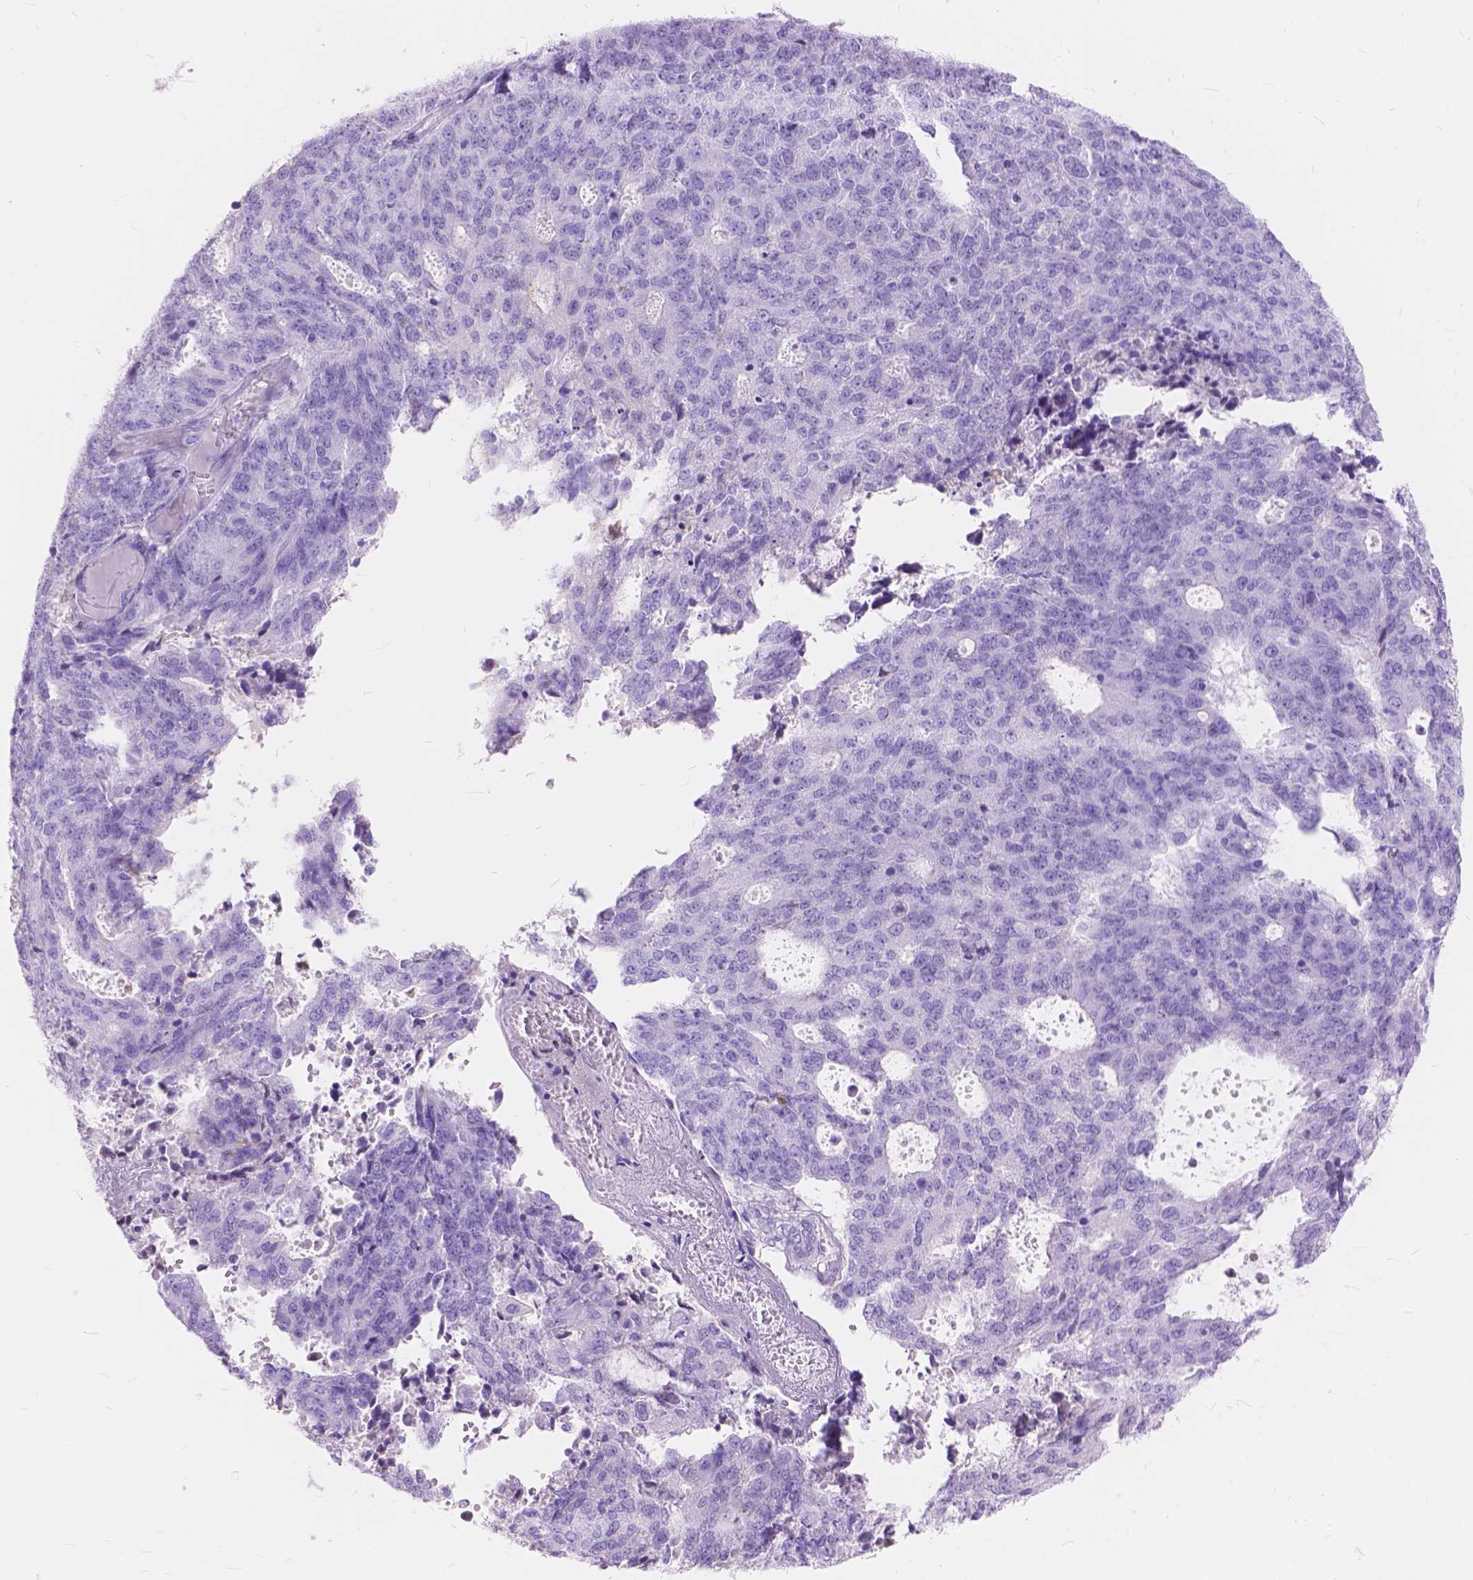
{"staining": {"intensity": "negative", "quantity": "none", "location": "none"}, "tissue": "endometrial cancer", "cell_type": "Tumor cells", "image_type": "cancer", "snomed": [{"axis": "morphology", "description": "Adenocarcinoma, NOS"}, {"axis": "topography", "description": "Endometrium"}], "caption": "A photomicrograph of human endometrial cancer is negative for staining in tumor cells.", "gene": "FOXL2", "patient": {"sex": "female", "age": 82}}